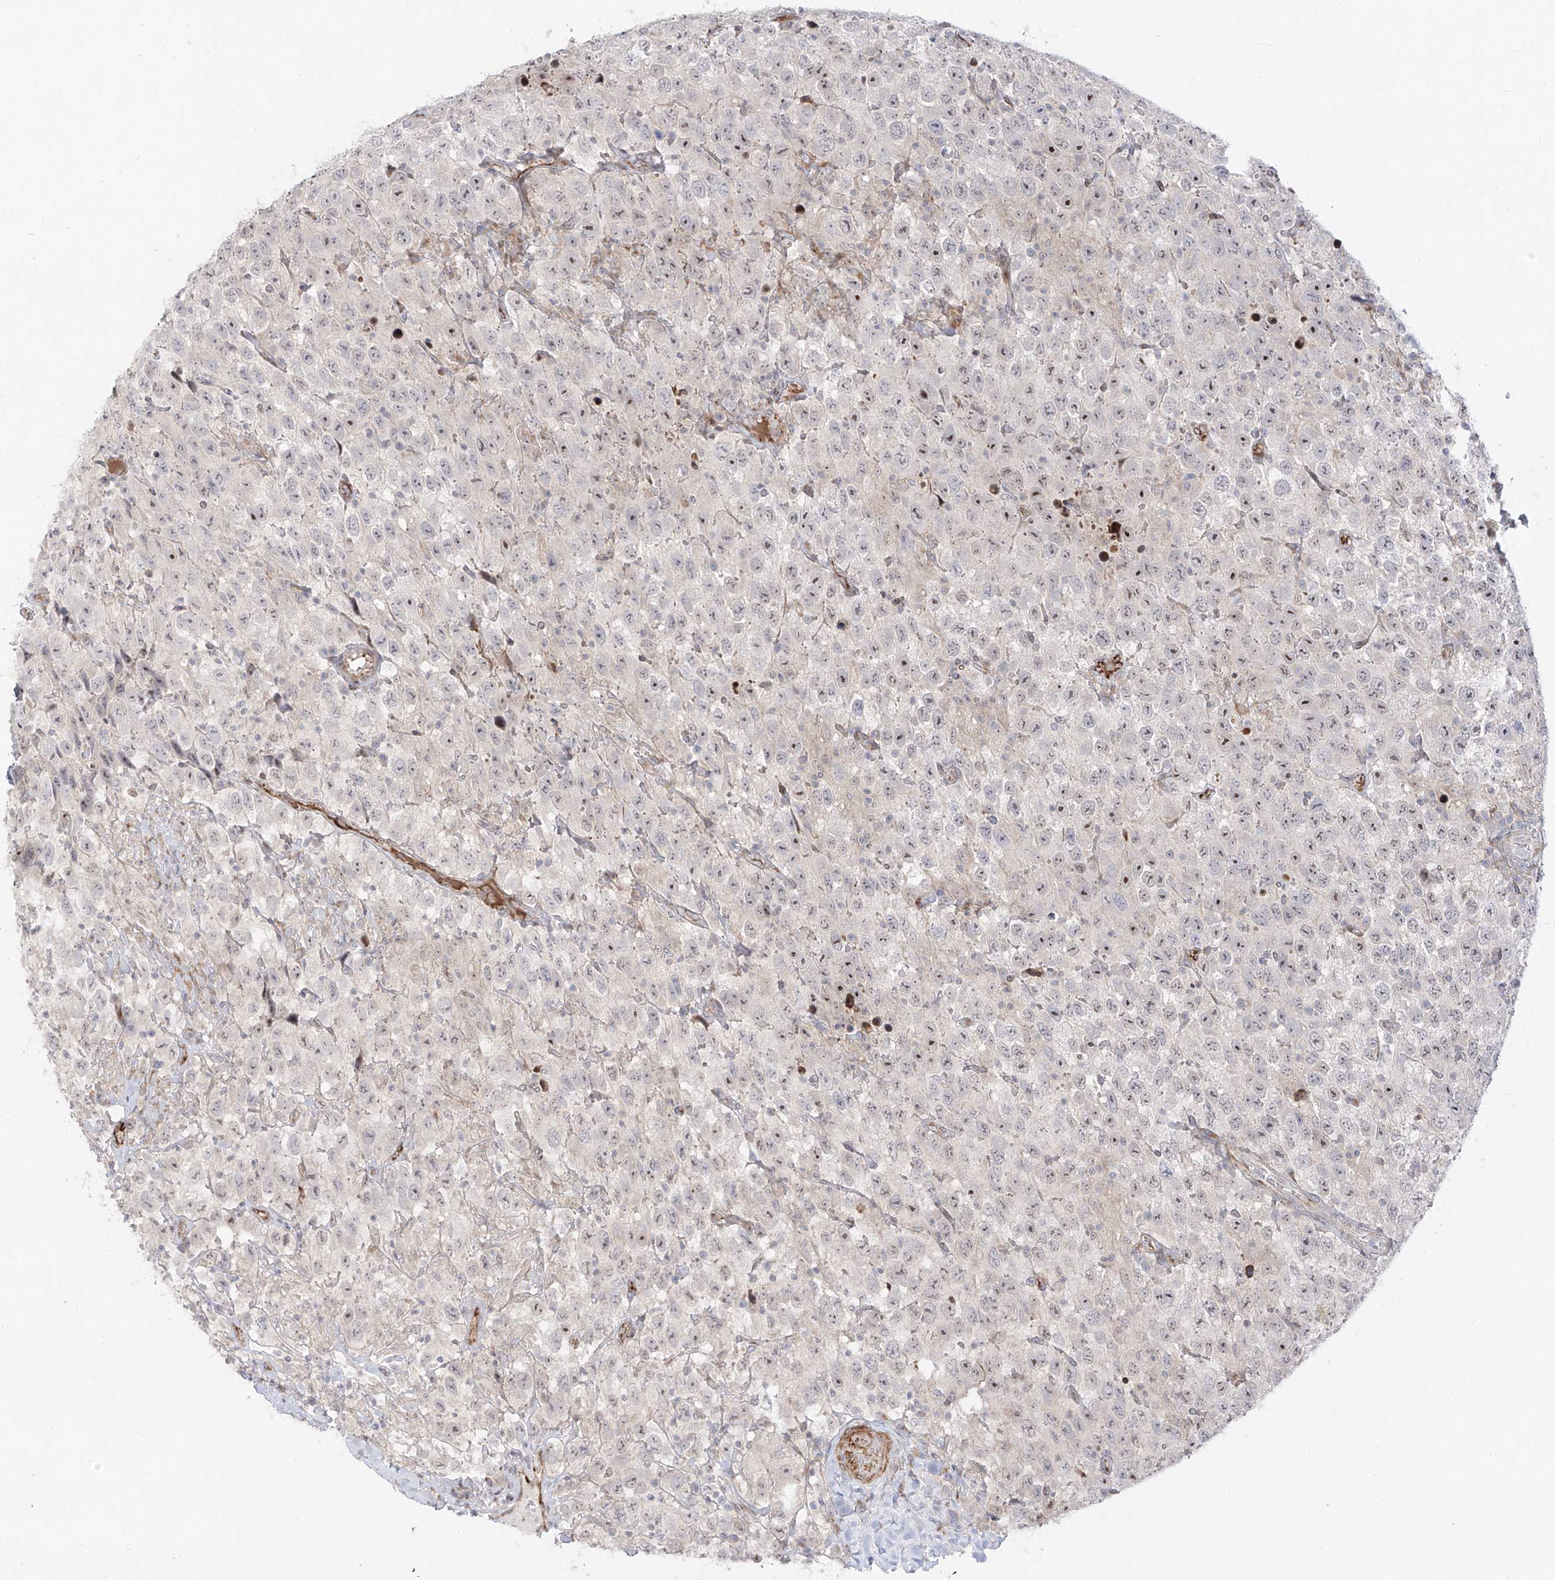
{"staining": {"intensity": "weak", "quantity": "<25%", "location": "nuclear"}, "tissue": "testis cancer", "cell_type": "Tumor cells", "image_type": "cancer", "snomed": [{"axis": "morphology", "description": "Seminoma, NOS"}, {"axis": "topography", "description": "Testis"}], "caption": "DAB immunohistochemical staining of human seminoma (testis) displays no significant staining in tumor cells. (Immunohistochemistry (ihc), brightfield microscopy, high magnification).", "gene": "ZNF180", "patient": {"sex": "male", "age": 41}}